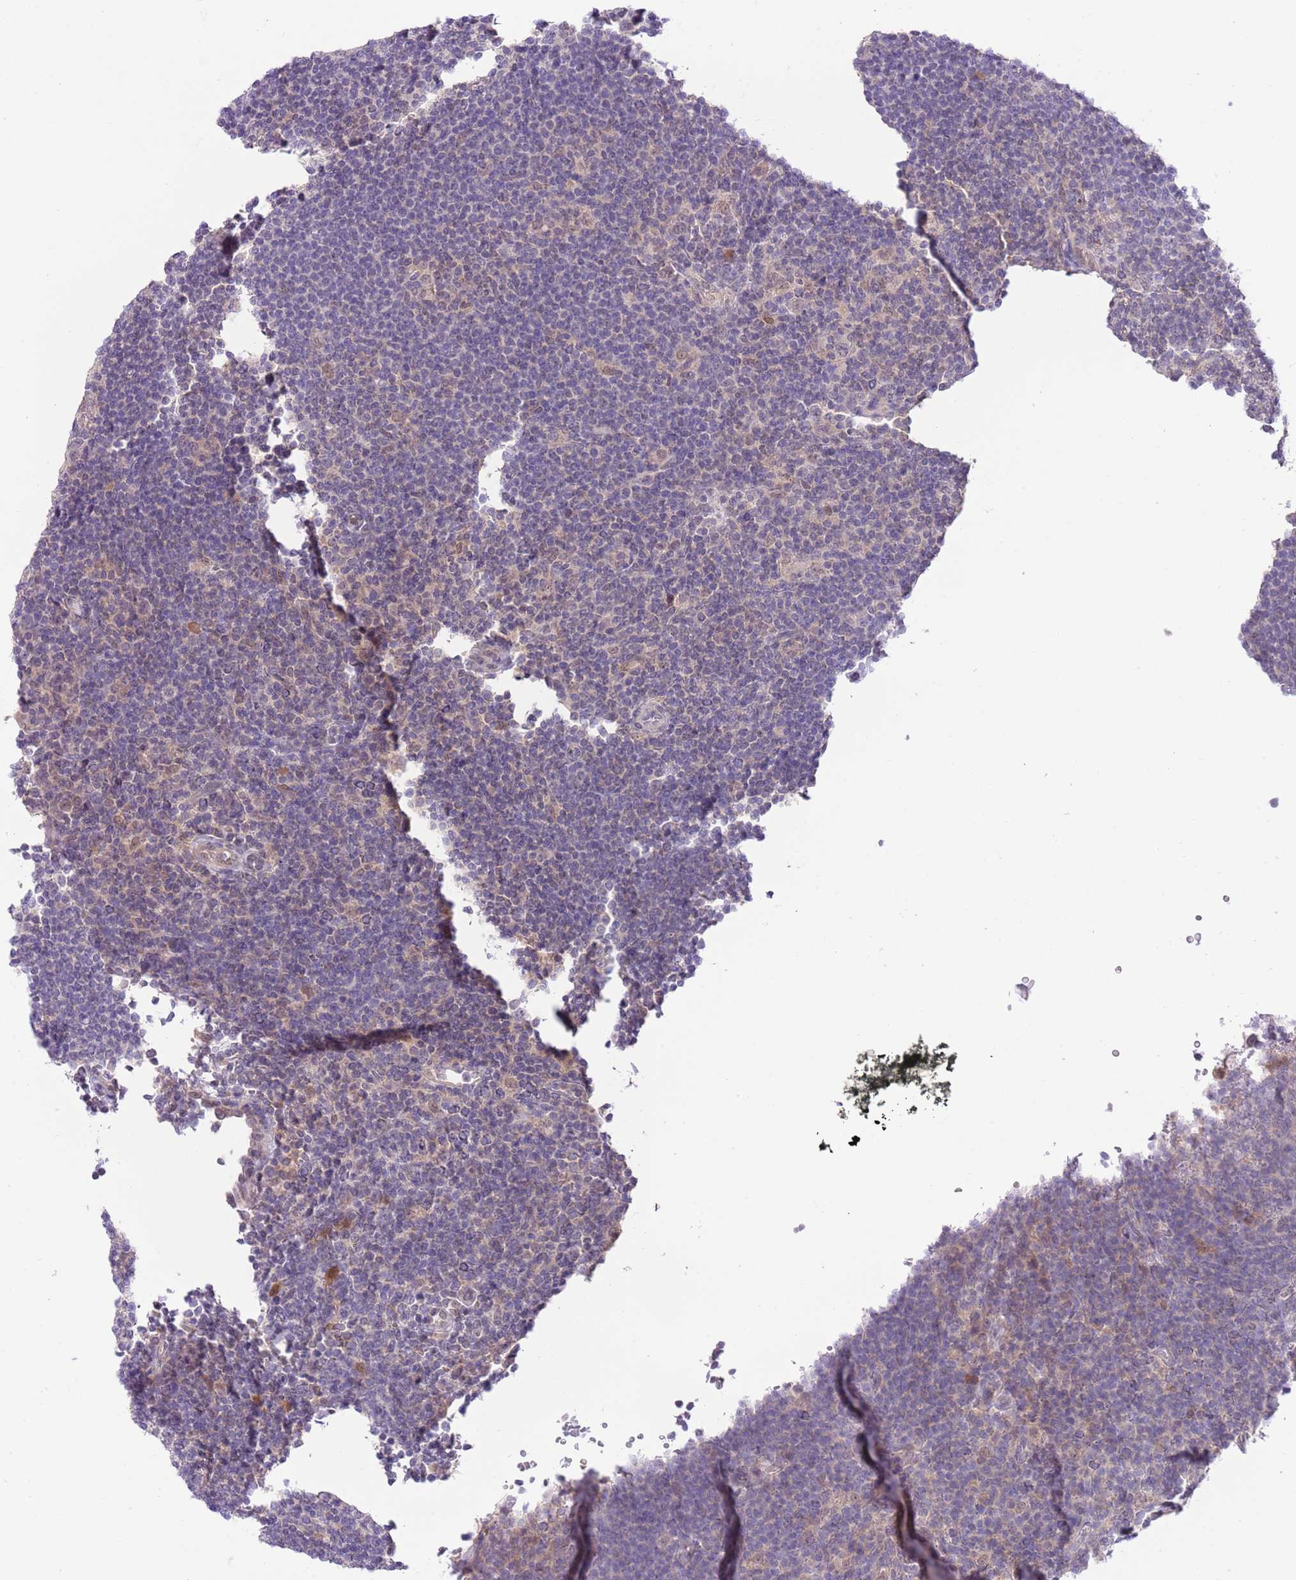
{"staining": {"intensity": "weak", "quantity": "25%-75%", "location": "nuclear"}, "tissue": "lymphoma", "cell_type": "Tumor cells", "image_type": "cancer", "snomed": [{"axis": "morphology", "description": "Hodgkin's disease, NOS"}, {"axis": "topography", "description": "Lymph node"}], "caption": "Lymphoma stained with DAB (3,3'-diaminobenzidine) IHC demonstrates low levels of weak nuclear expression in approximately 25%-75% of tumor cells.", "gene": "GALK2", "patient": {"sex": "female", "age": 57}}